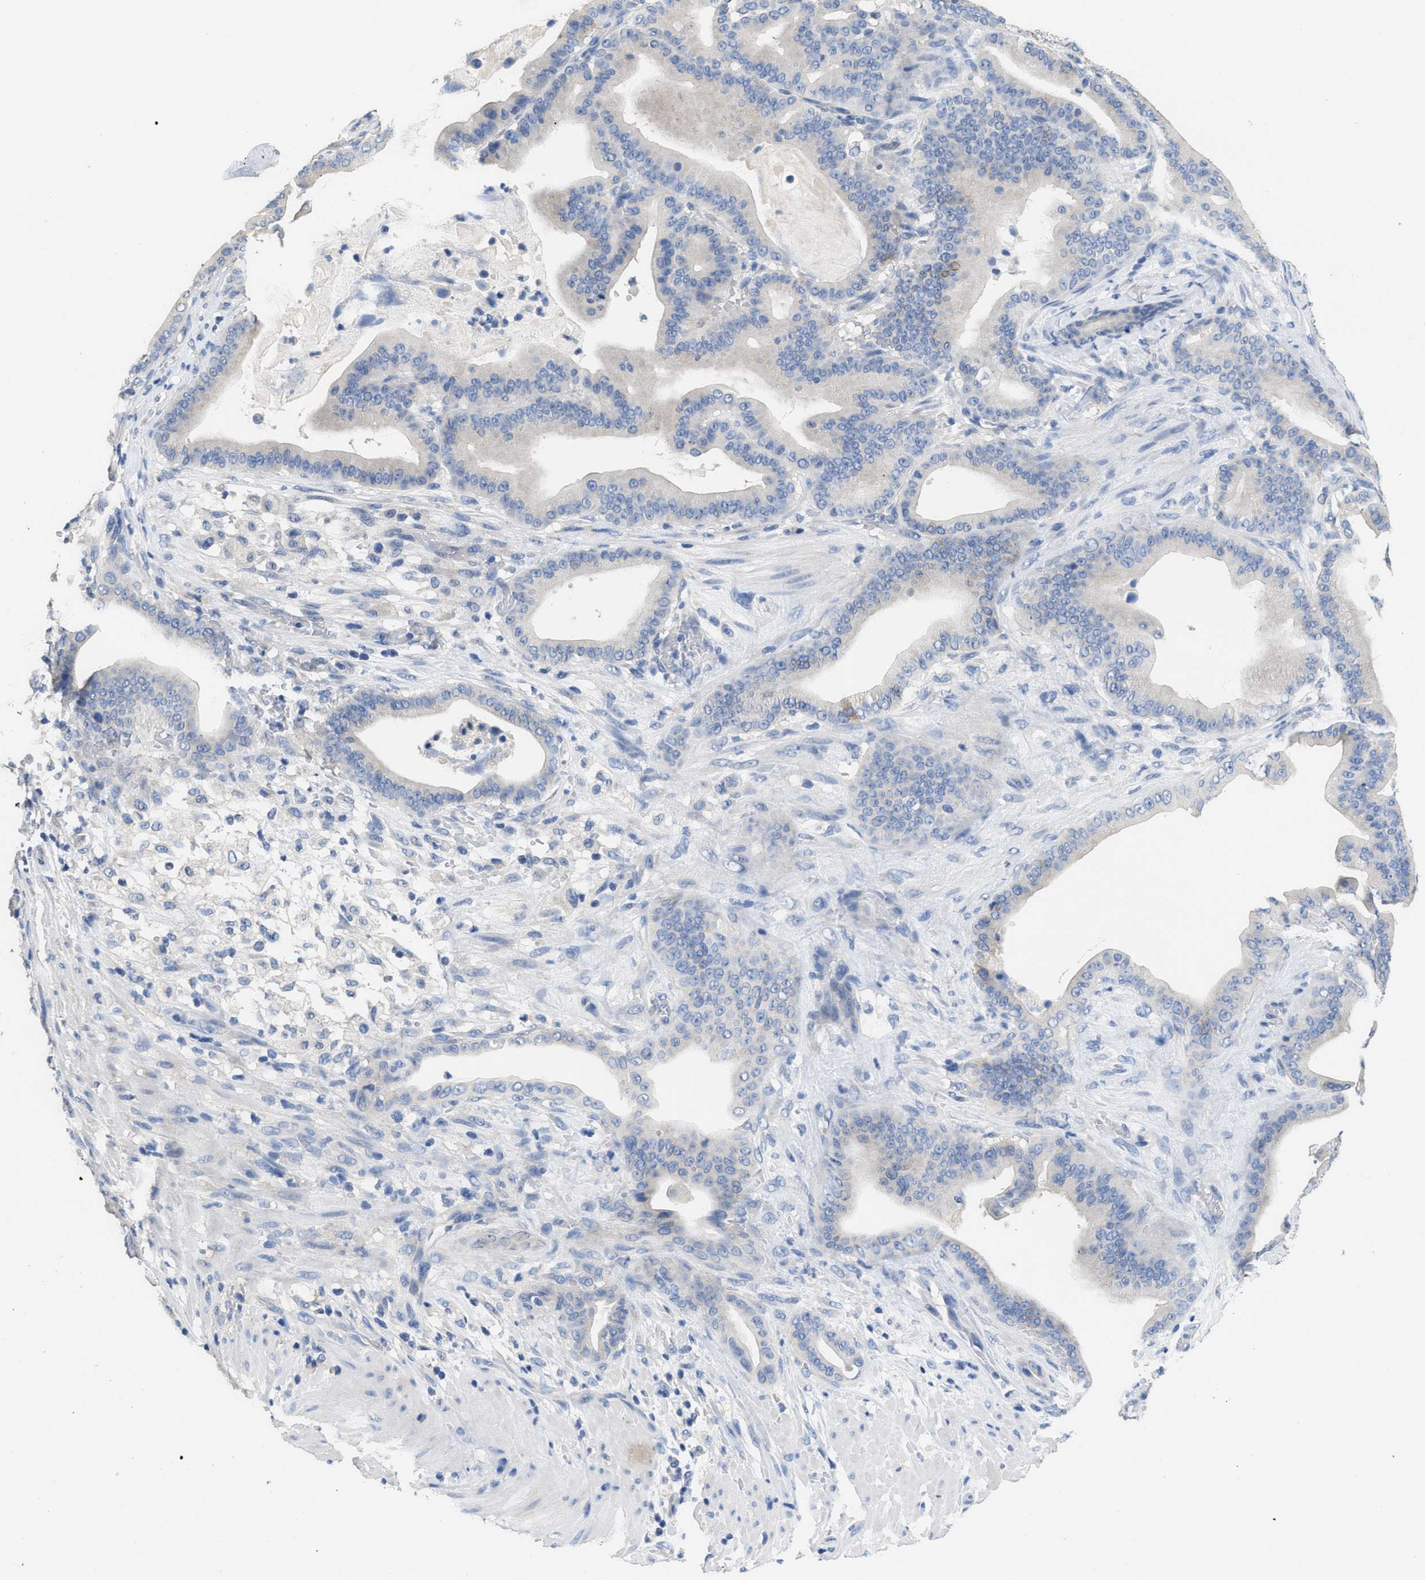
{"staining": {"intensity": "negative", "quantity": "none", "location": "none"}, "tissue": "pancreatic cancer", "cell_type": "Tumor cells", "image_type": "cancer", "snomed": [{"axis": "morphology", "description": "Adenocarcinoma, NOS"}, {"axis": "topography", "description": "Pancreas"}], "caption": "DAB (3,3'-diaminobenzidine) immunohistochemical staining of human pancreatic cancer (adenocarcinoma) demonstrates no significant expression in tumor cells.", "gene": "CA9", "patient": {"sex": "male", "age": 63}}